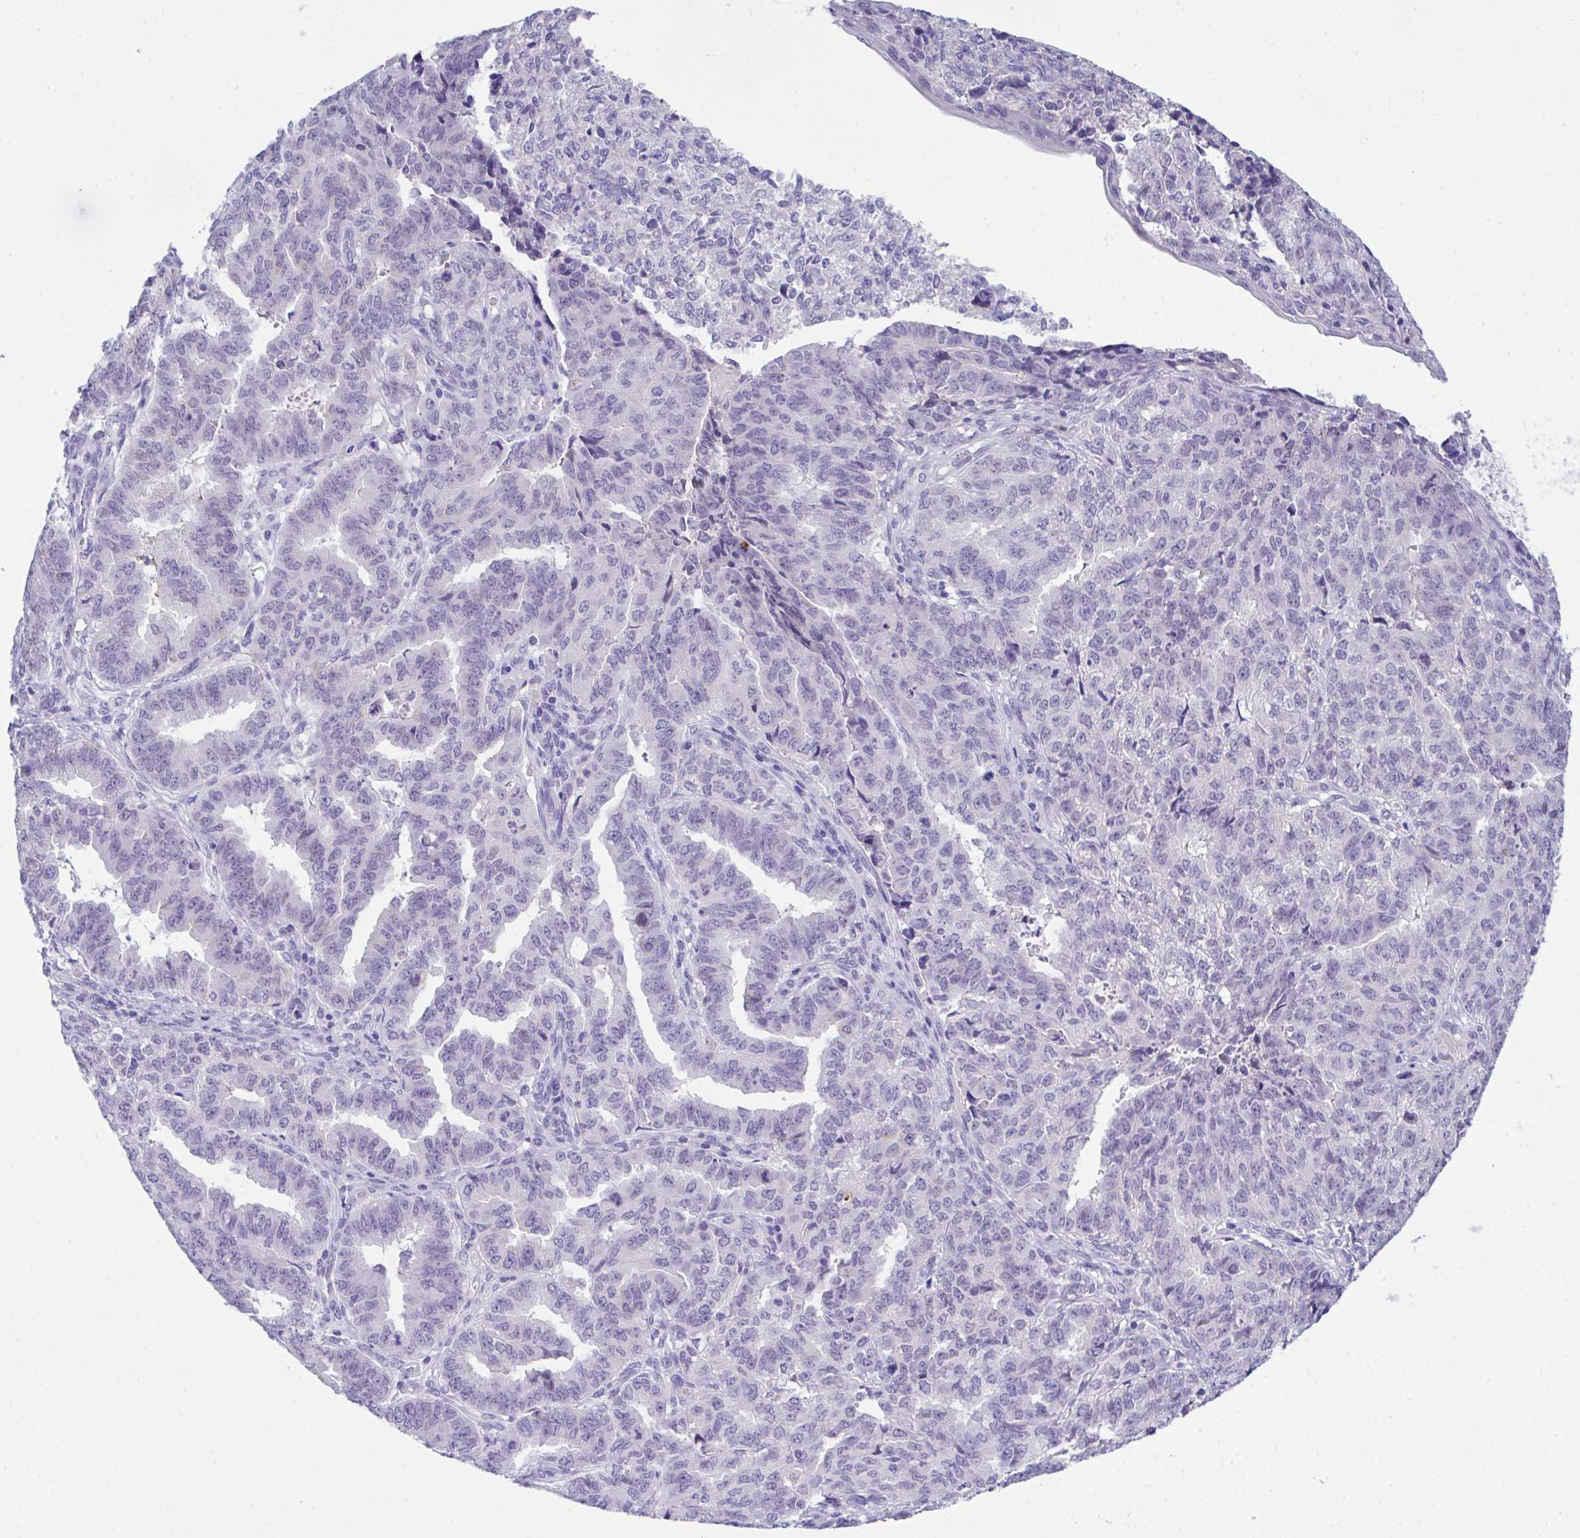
{"staining": {"intensity": "negative", "quantity": "none", "location": "none"}, "tissue": "endometrial cancer", "cell_type": "Tumor cells", "image_type": "cancer", "snomed": [{"axis": "morphology", "description": "Adenocarcinoma, NOS"}, {"axis": "topography", "description": "Endometrium"}], "caption": "There is no significant positivity in tumor cells of endometrial adenocarcinoma.", "gene": "HOXB4", "patient": {"sex": "female", "age": 50}}